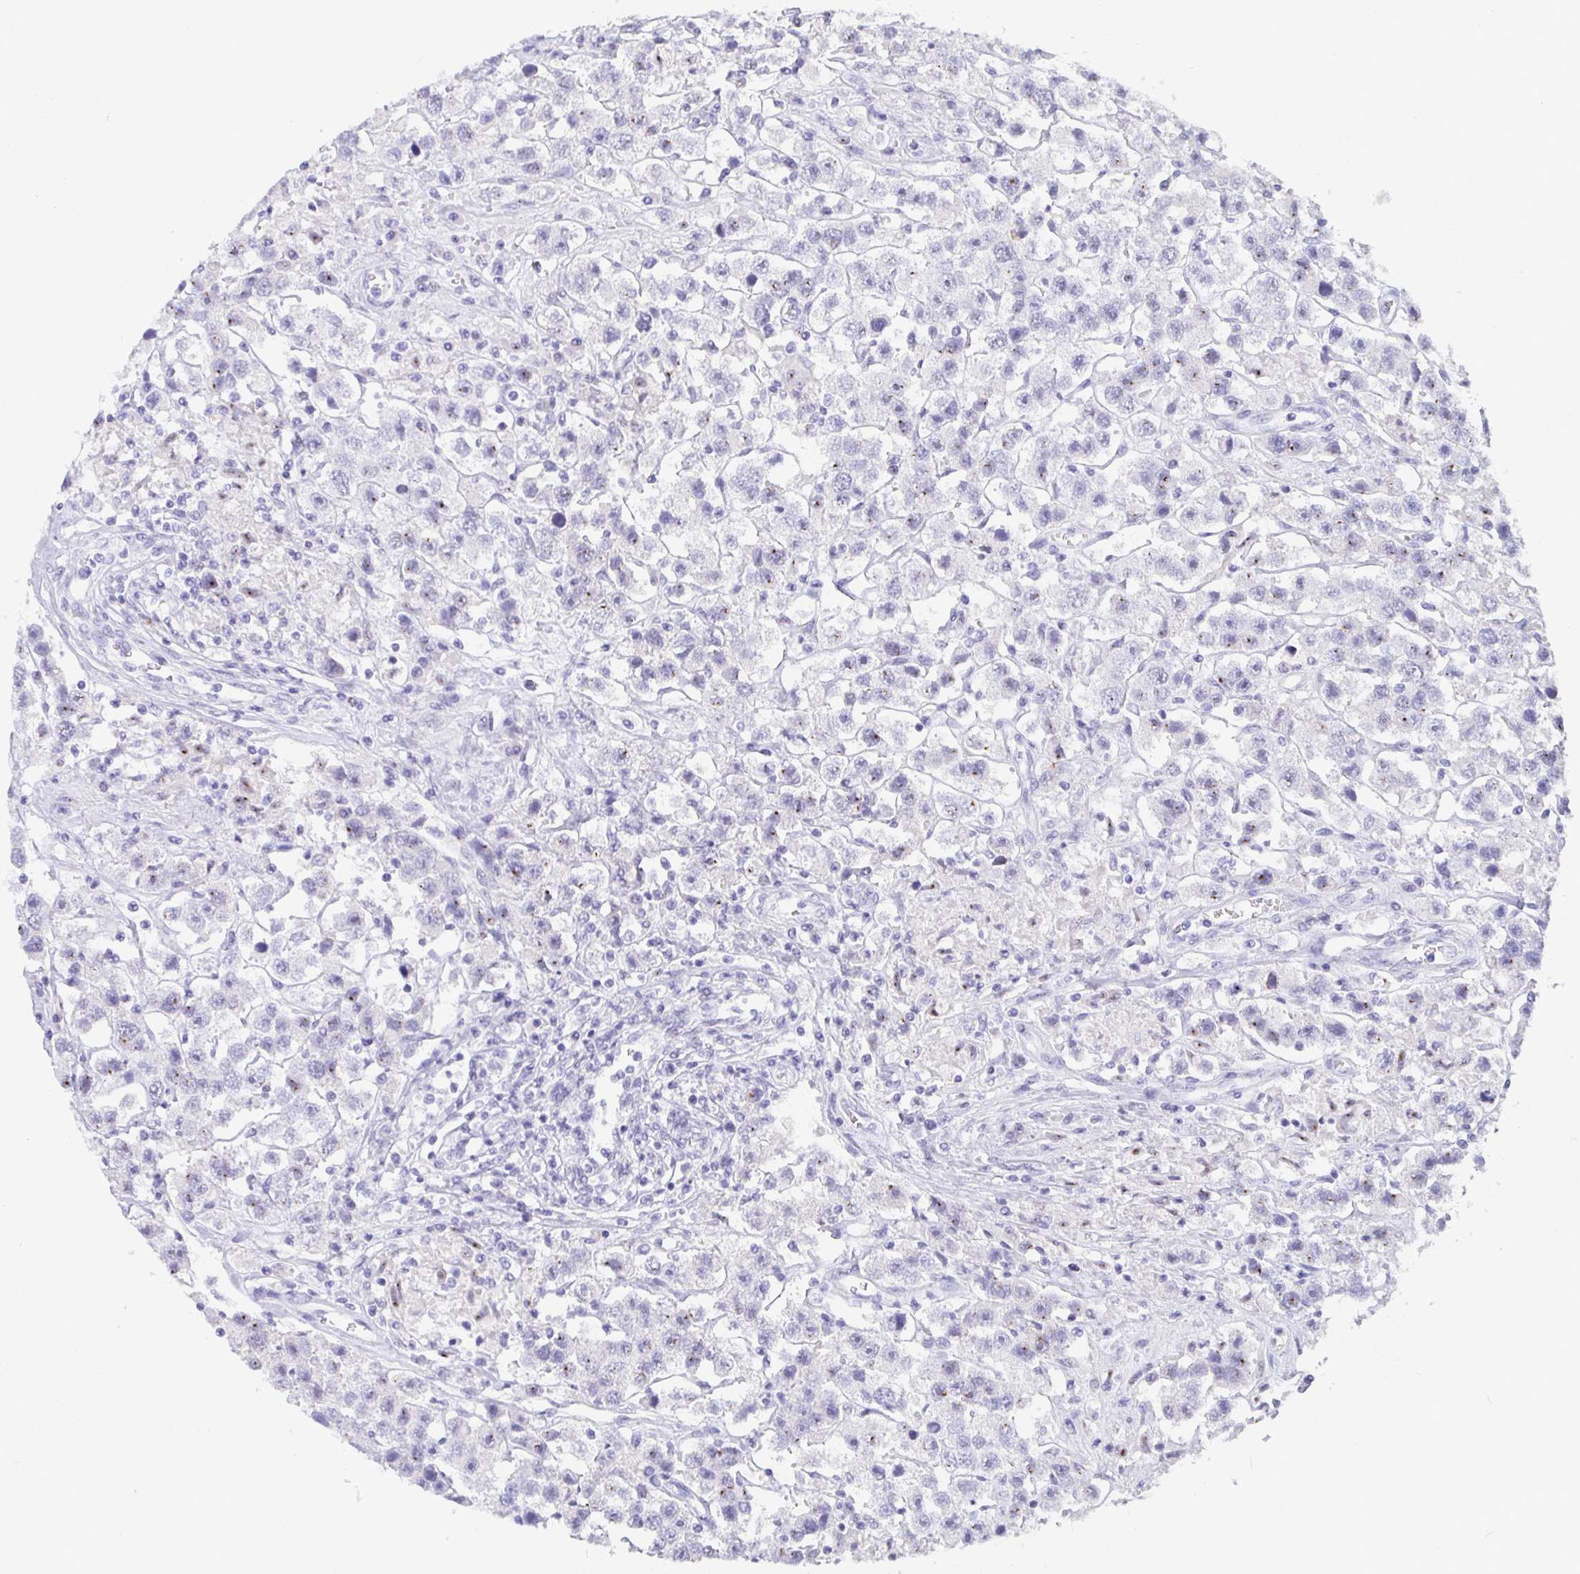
{"staining": {"intensity": "negative", "quantity": "none", "location": "none"}, "tissue": "testis cancer", "cell_type": "Tumor cells", "image_type": "cancer", "snomed": [{"axis": "morphology", "description": "Seminoma, NOS"}, {"axis": "topography", "description": "Testis"}], "caption": "DAB (3,3'-diaminobenzidine) immunohistochemical staining of human testis seminoma exhibits no significant positivity in tumor cells. (DAB IHC with hematoxylin counter stain).", "gene": "TMEM241", "patient": {"sex": "male", "age": 45}}